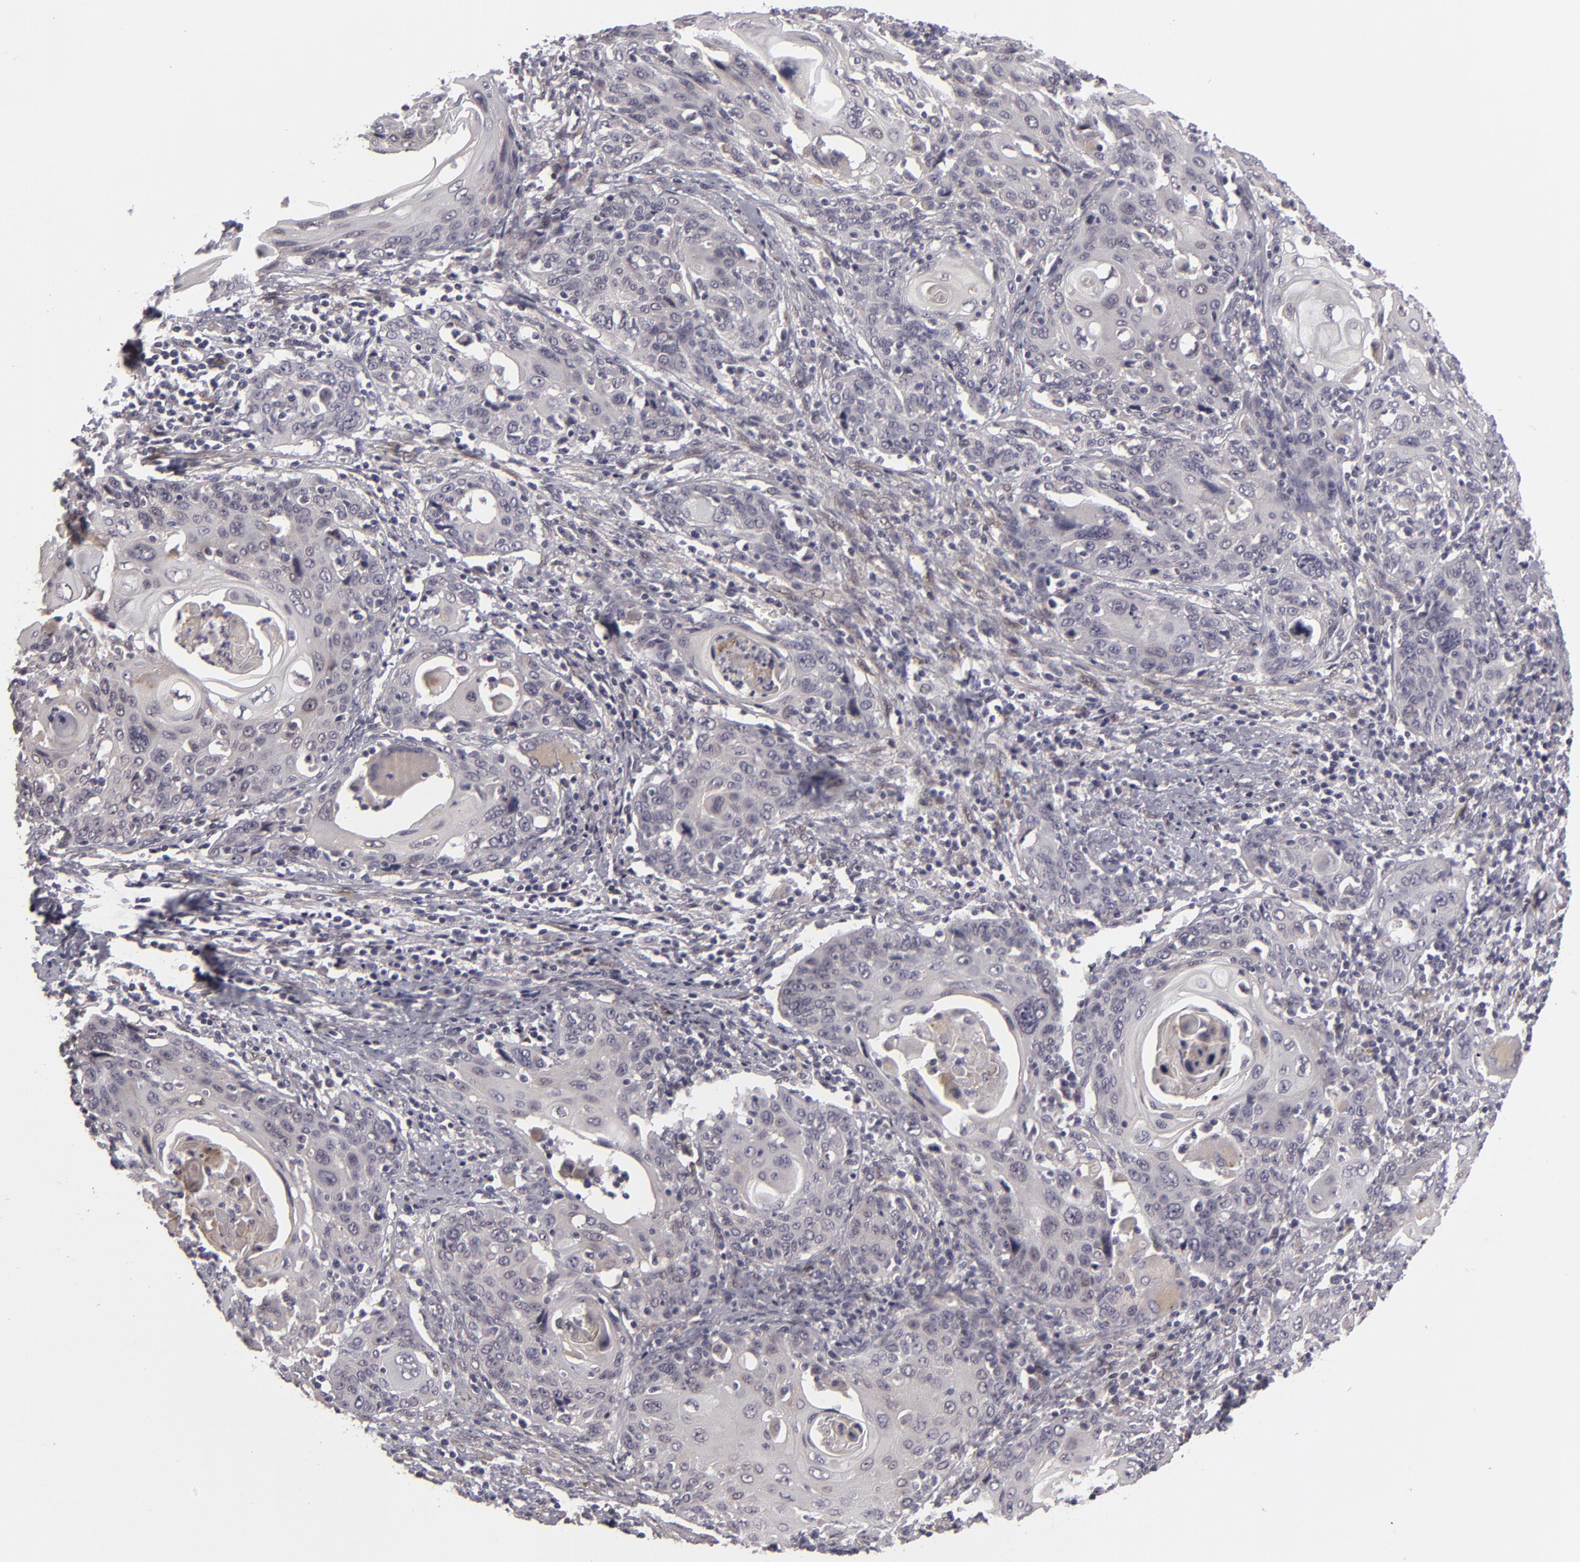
{"staining": {"intensity": "negative", "quantity": "none", "location": "none"}, "tissue": "cervical cancer", "cell_type": "Tumor cells", "image_type": "cancer", "snomed": [{"axis": "morphology", "description": "Squamous cell carcinoma, NOS"}, {"axis": "topography", "description": "Cervix"}], "caption": "Squamous cell carcinoma (cervical) was stained to show a protein in brown. There is no significant staining in tumor cells. (Brightfield microscopy of DAB IHC at high magnification).", "gene": "EFS", "patient": {"sex": "female", "age": 54}}